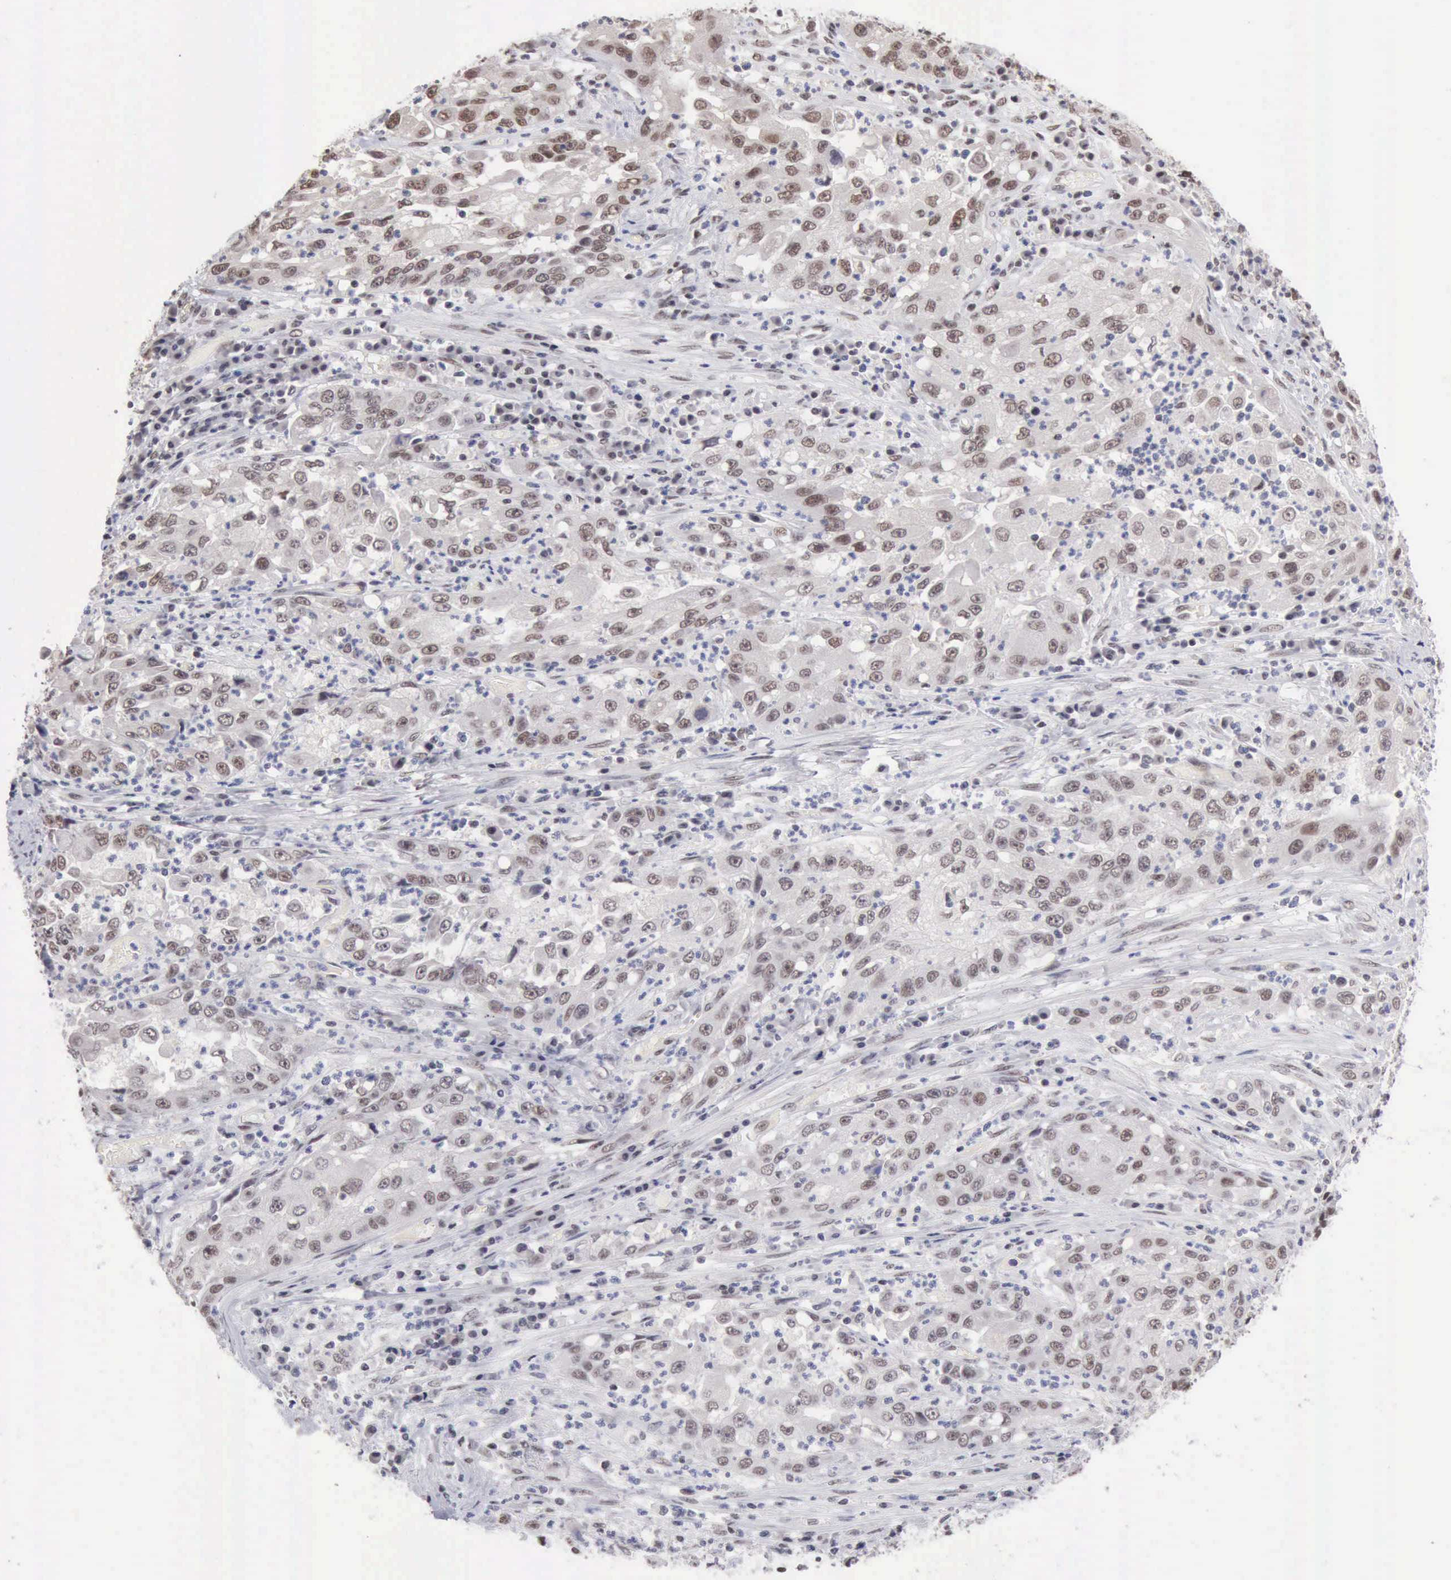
{"staining": {"intensity": "weak", "quantity": "<25%", "location": "nuclear"}, "tissue": "cervical cancer", "cell_type": "Tumor cells", "image_type": "cancer", "snomed": [{"axis": "morphology", "description": "Squamous cell carcinoma, NOS"}, {"axis": "topography", "description": "Cervix"}], "caption": "Photomicrograph shows no protein expression in tumor cells of cervical cancer (squamous cell carcinoma) tissue.", "gene": "TAF1", "patient": {"sex": "female", "age": 36}}